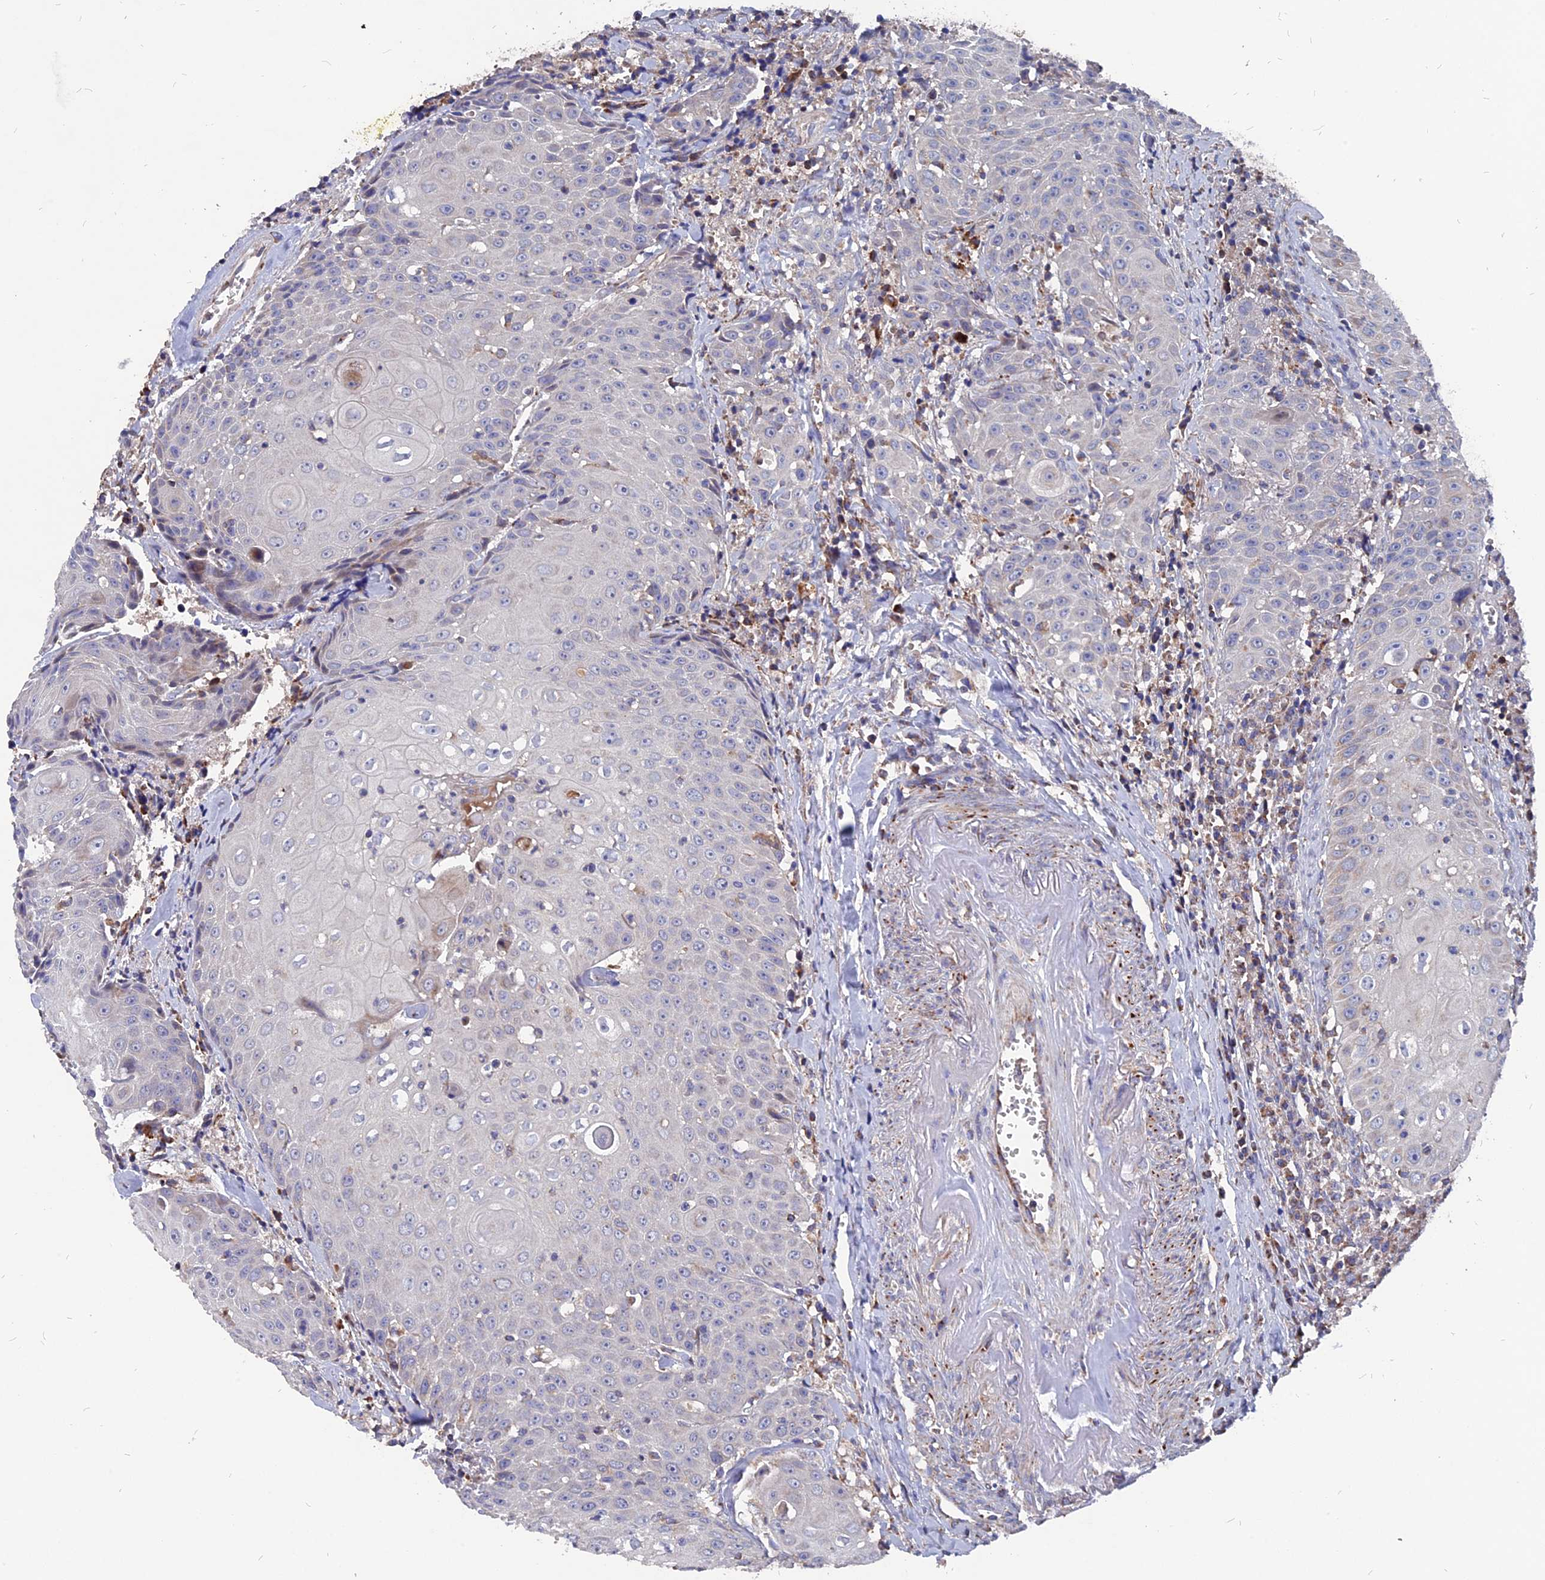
{"staining": {"intensity": "negative", "quantity": "none", "location": "none"}, "tissue": "head and neck cancer", "cell_type": "Tumor cells", "image_type": "cancer", "snomed": [{"axis": "morphology", "description": "Squamous cell carcinoma, NOS"}, {"axis": "topography", "description": "Oral tissue"}, {"axis": "topography", "description": "Head-Neck"}], "caption": "Immunohistochemistry micrograph of neoplastic tissue: human head and neck cancer (squamous cell carcinoma) stained with DAB shows no significant protein staining in tumor cells.", "gene": "TGFA", "patient": {"sex": "female", "age": 82}}